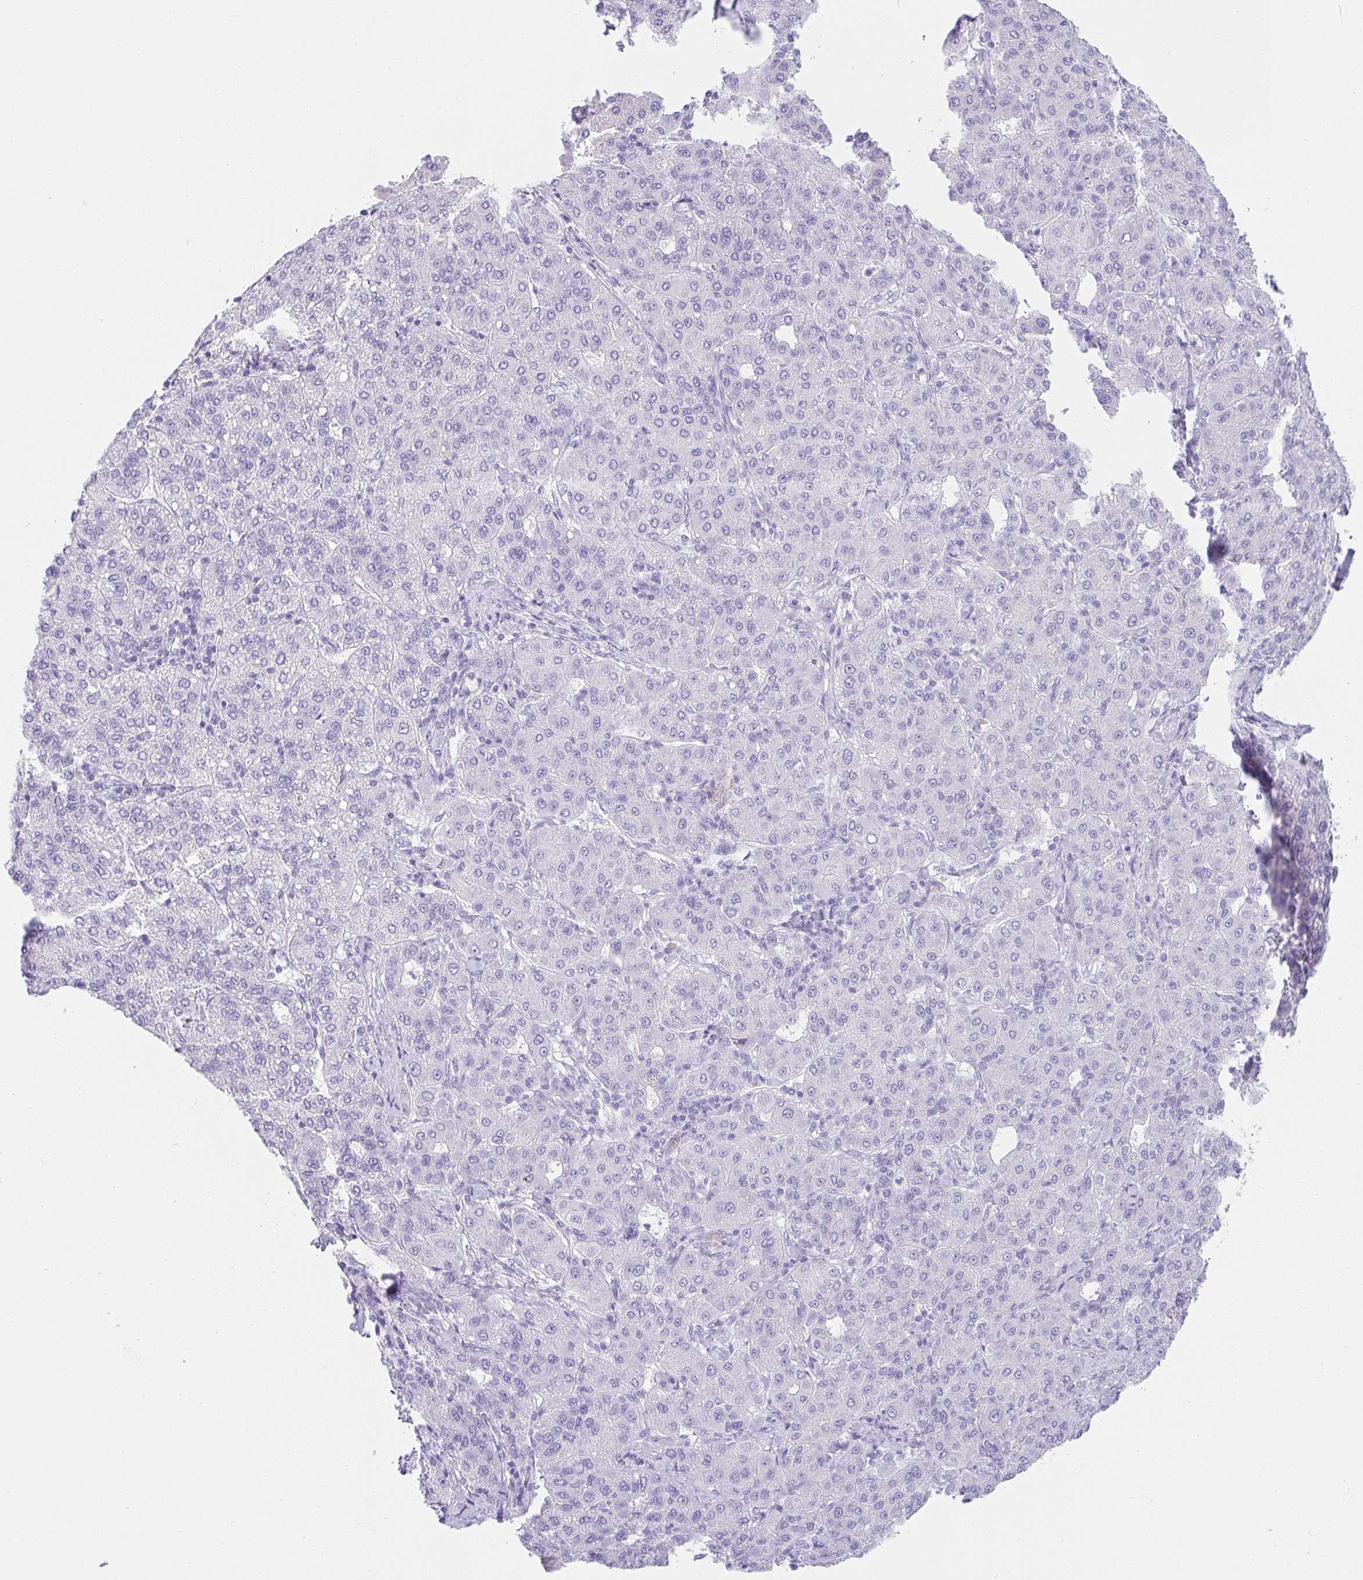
{"staining": {"intensity": "negative", "quantity": "none", "location": "none"}, "tissue": "liver cancer", "cell_type": "Tumor cells", "image_type": "cancer", "snomed": [{"axis": "morphology", "description": "Carcinoma, Hepatocellular, NOS"}, {"axis": "topography", "description": "Liver"}], "caption": "An IHC image of liver cancer is shown. There is no staining in tumor cells of liver cancer.", "gene": "VGLL1", "patient": {"sex": "male", "age": 65}}